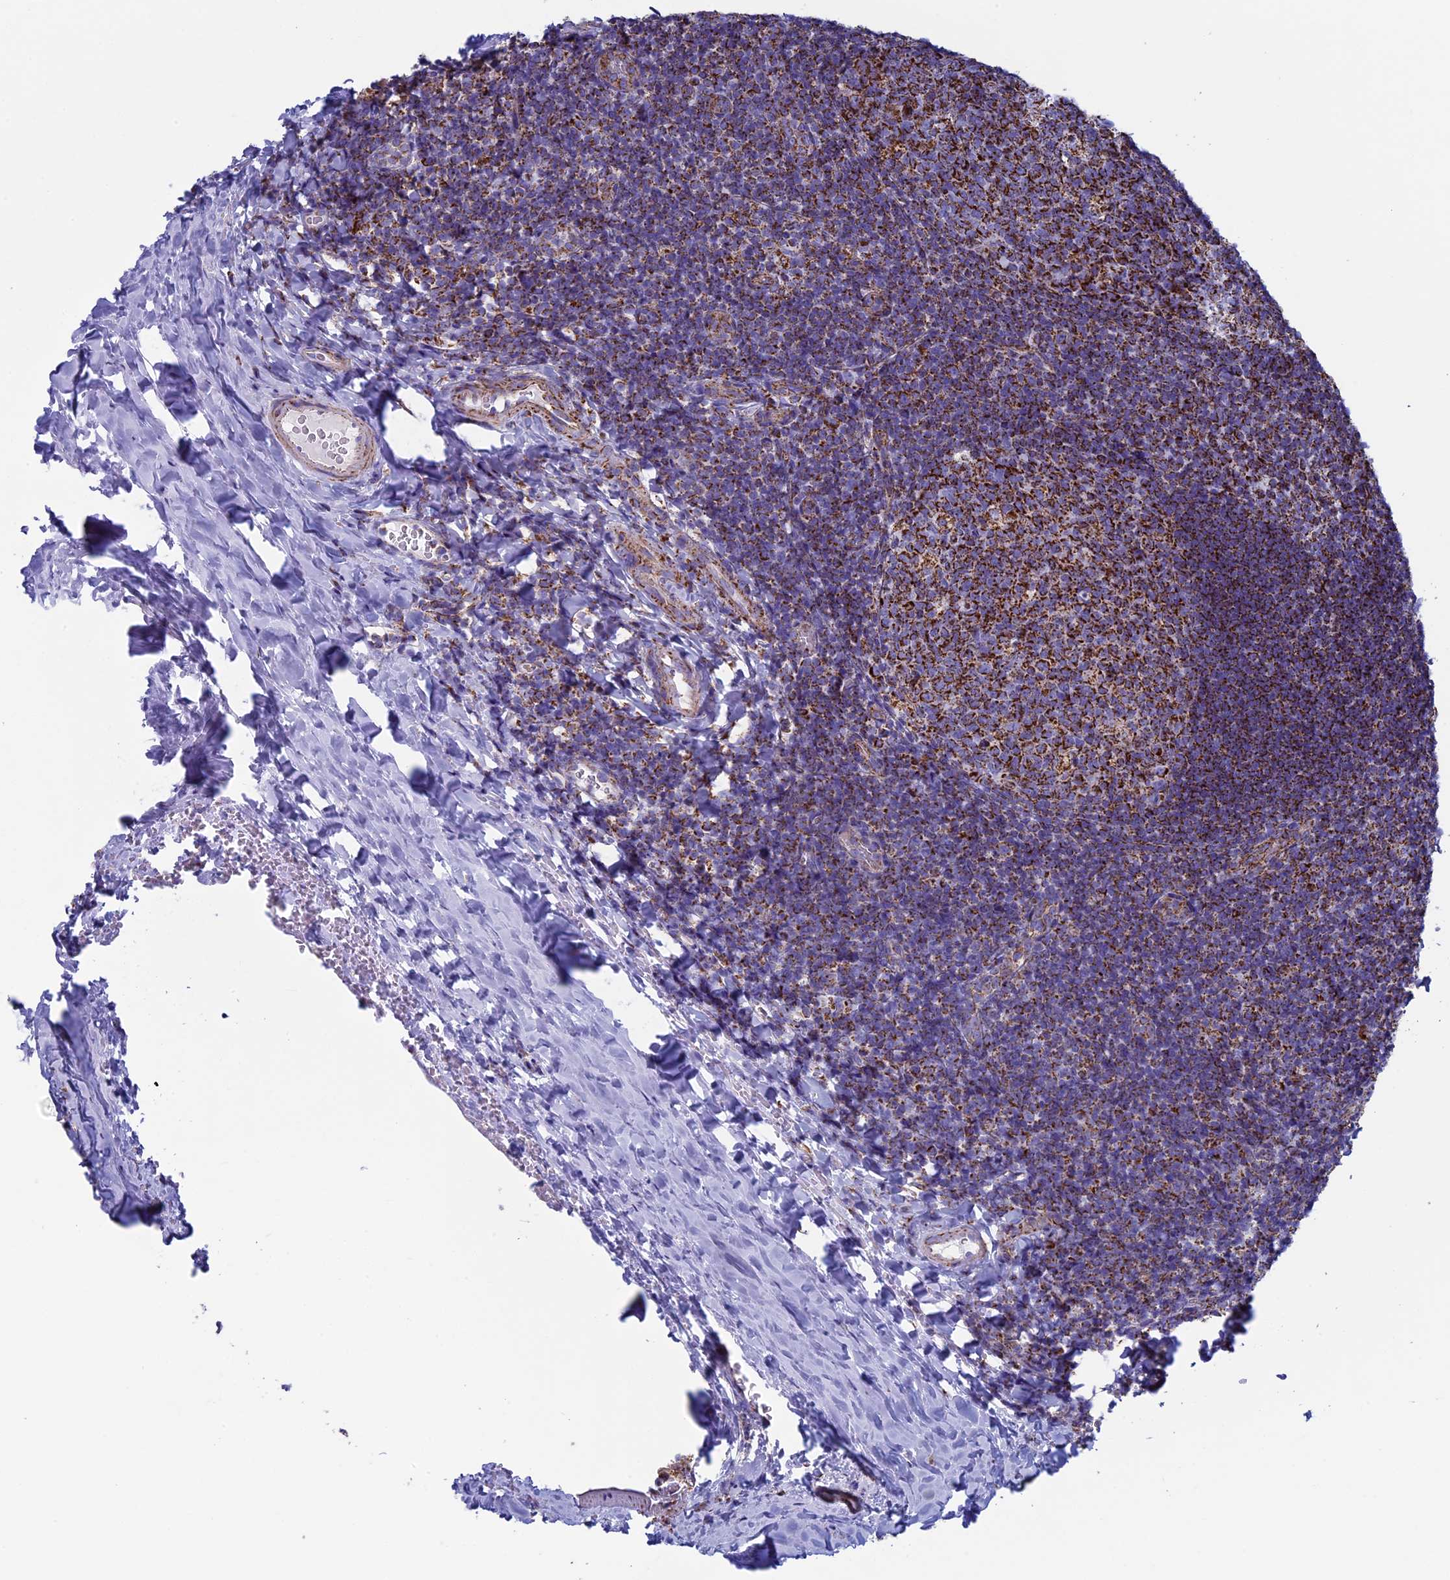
{"staining": {"intensity": "strong", "quantity": ">75%", "location": "cytoplasmic/membranous"}, "tissue": "tonsil", "cell_type": "Germinal center cells", "image_type": "normal", "snomed": [{"axis": "morphology", "description": "Normal tissue, NOS"}, {"axis": "topography", "description": "Tonsil"}], "caption": "A brown stain shows strong cytoplasmic/membranous positivity of a protein in germinal center cells of unremarkable tonsil.", "gene": "UQCRFS1", "patient": {"sex": "male", "age": 17}}